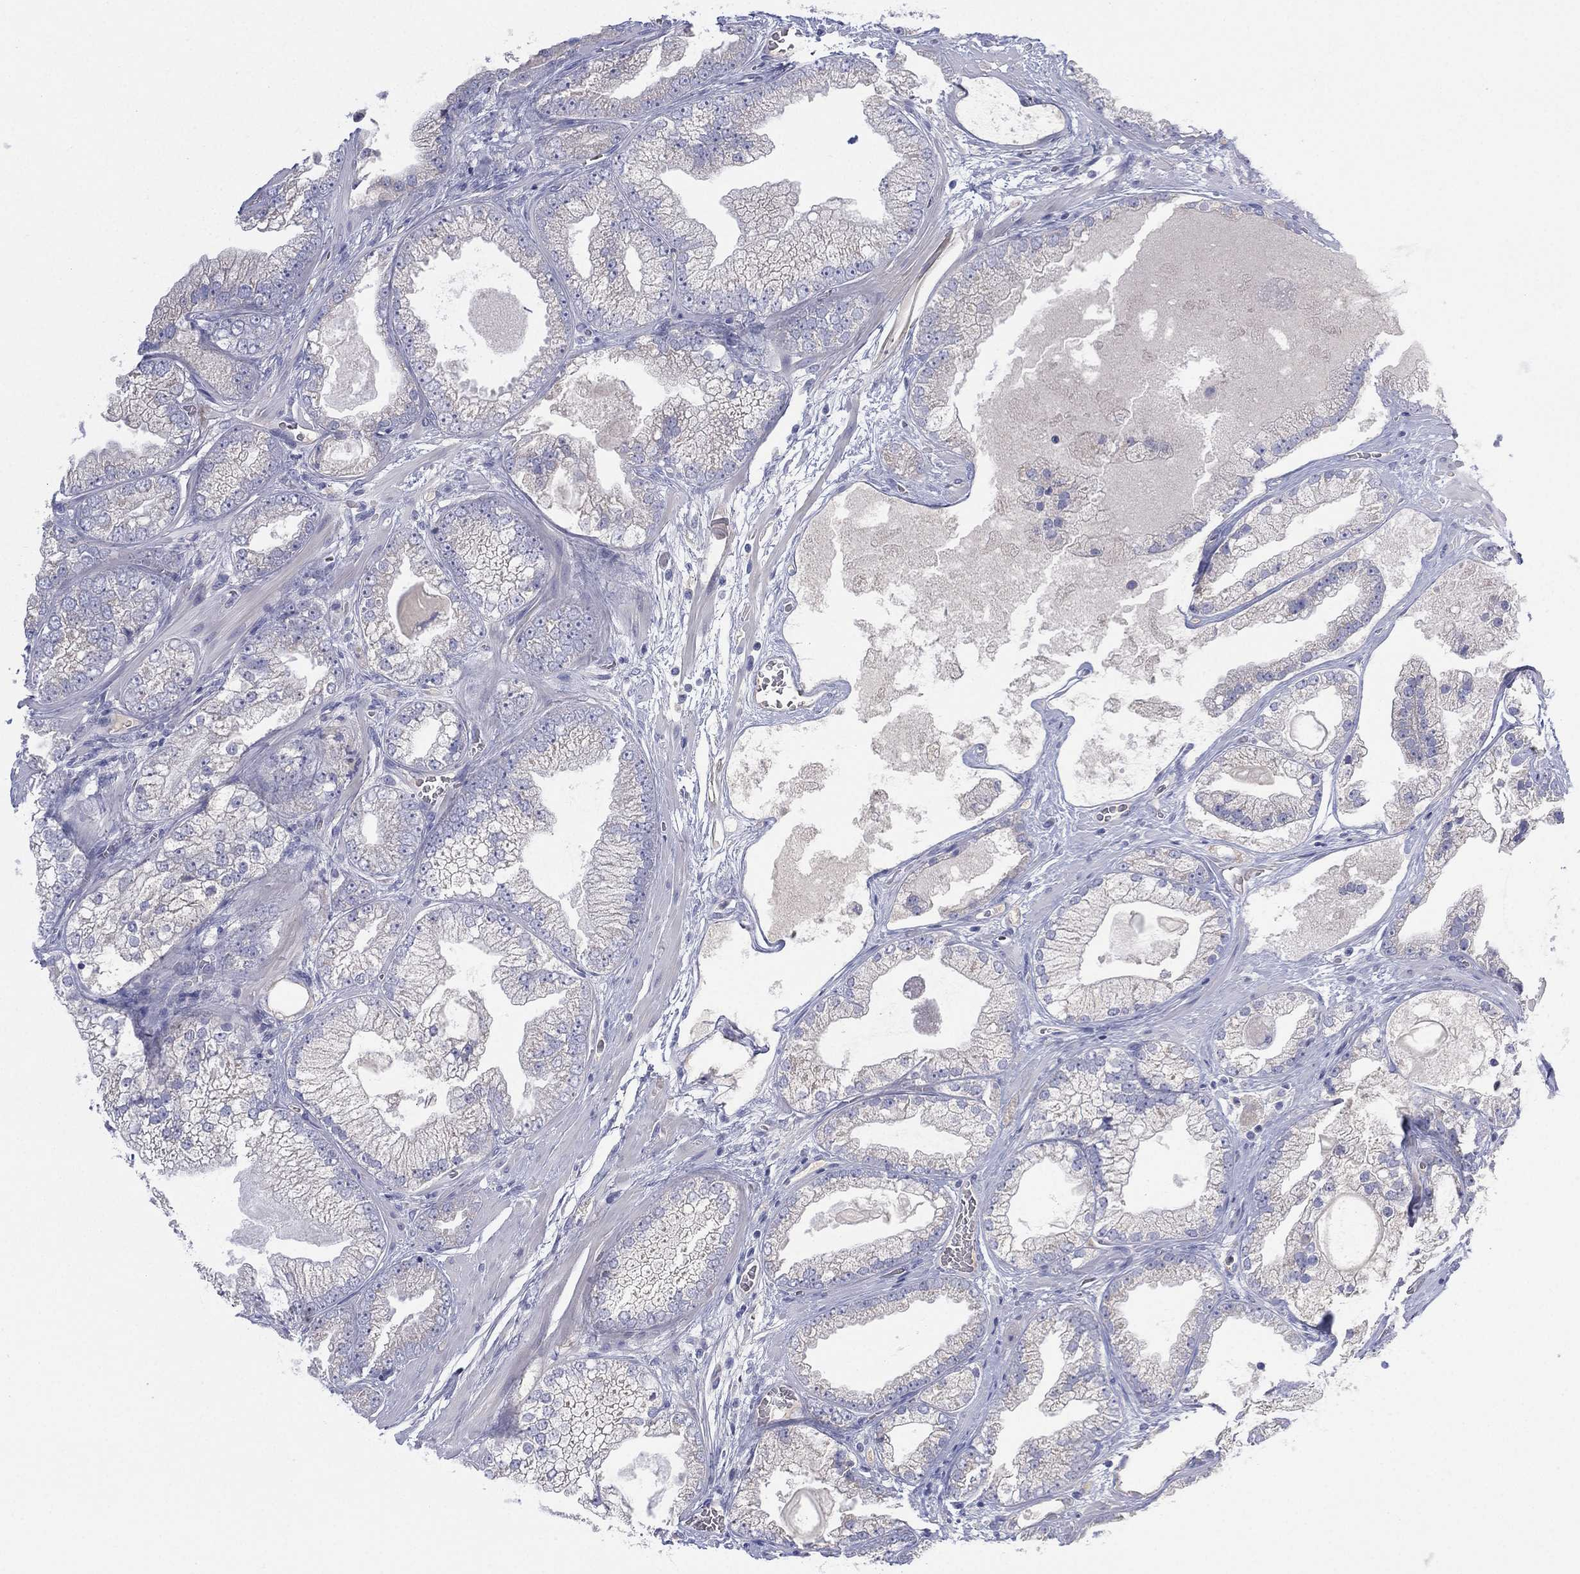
{"staining": {"intensity": "negative", "quantity": "none", "location": "none"}, "tissue": "prostate cancer", "cell_type": "Tumor cells", "image_type": "cancer", "snomed": [{"axis": "morphology", "description": "Adenocarcinoma, Low grade"}, {"axis": "topography", "description": "Prostate"}], "caption": "Protein analysis of prostate cancer (low-grade adenocarcinoma) shows no significant positivity in tumor cells.", "gene": "CYP2D6", "patient": {"sex": "male", "age": 57}}